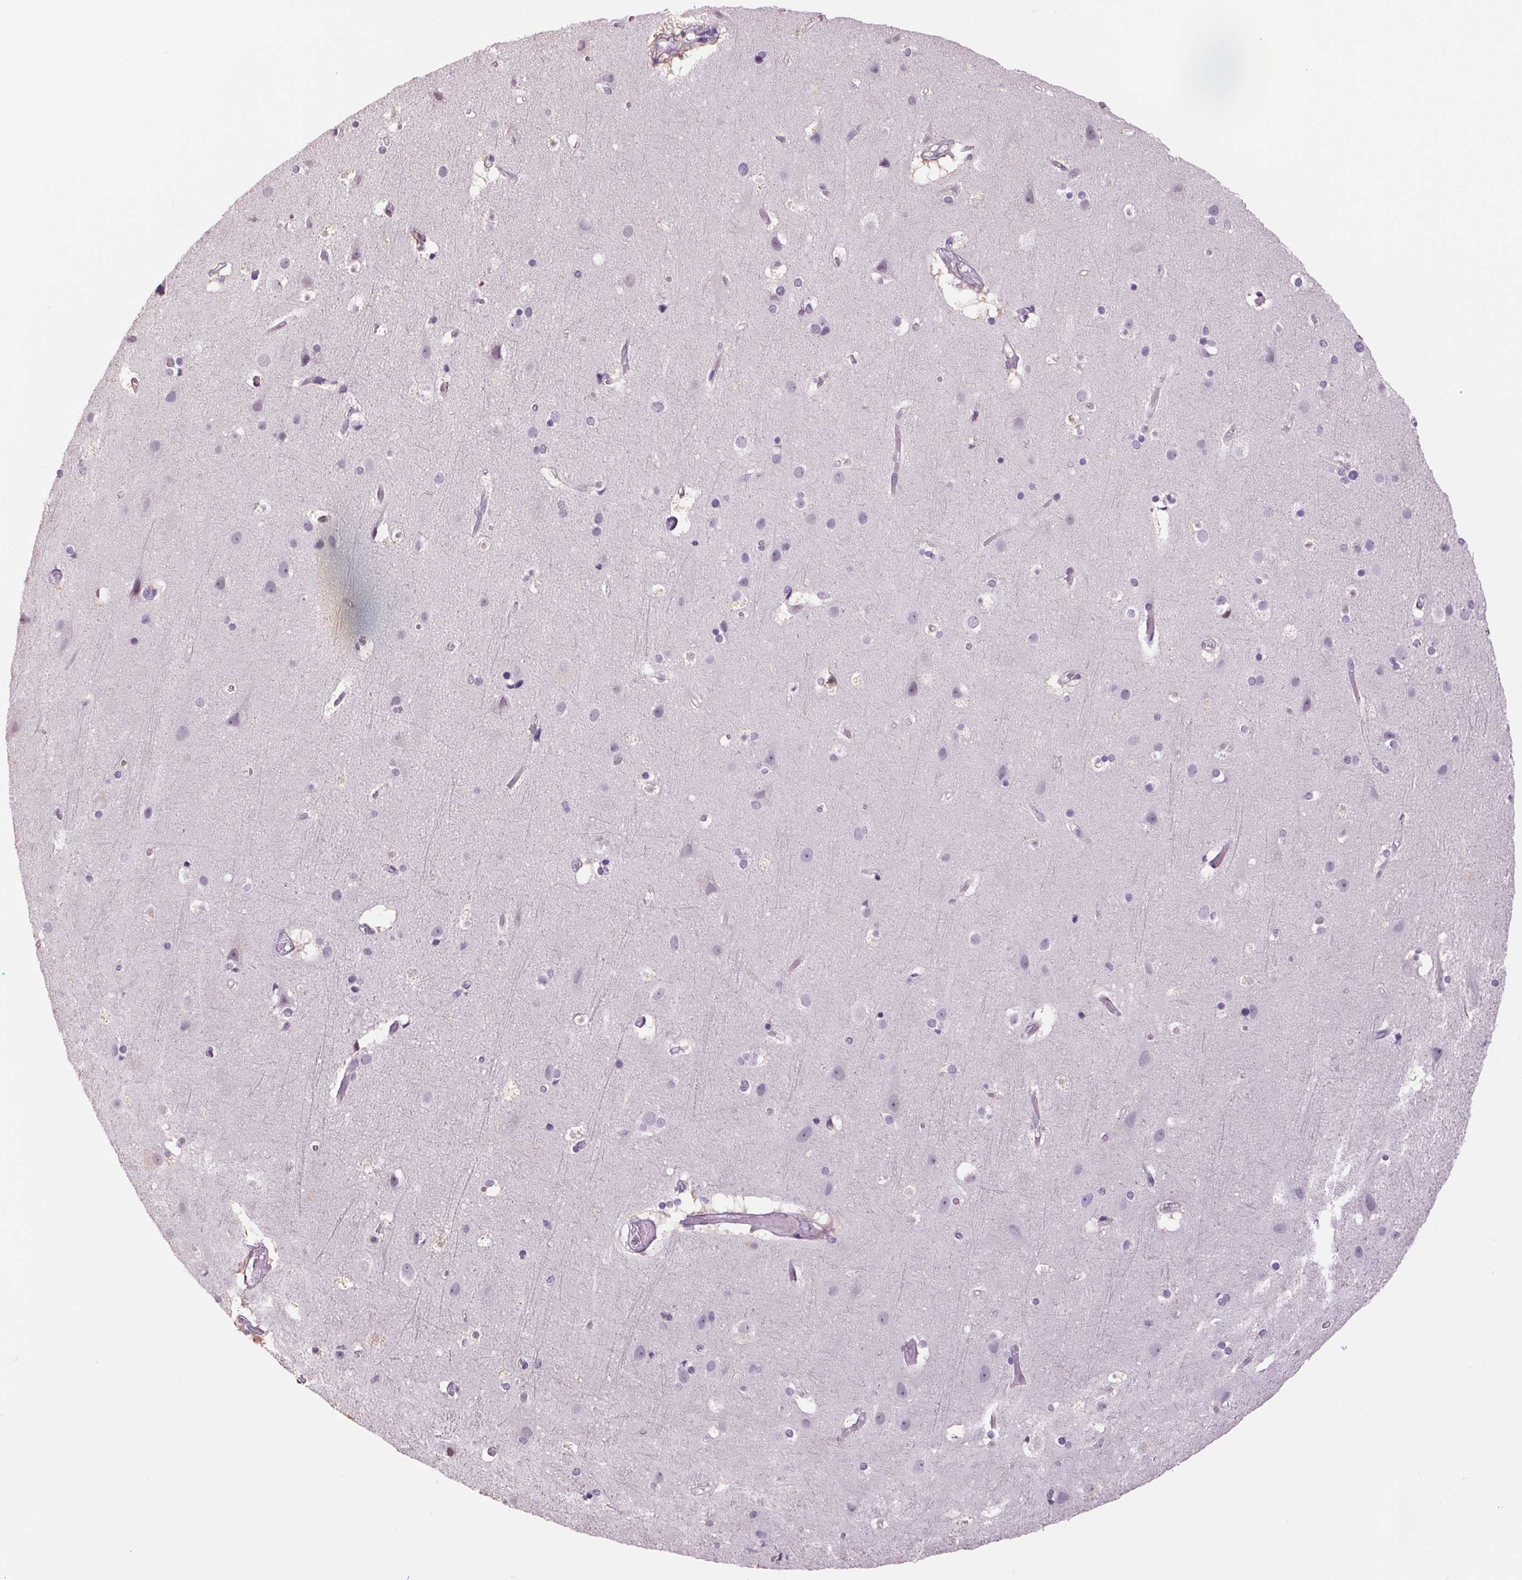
{"staining": {"intensity": "negative", "quantity": "none", "location": "none"}, "tissue": "cerebral cortex", "cell_type": "Endothelial cells", "image_type": "normal", "snomed": [{"axis": "morphology", "description": "Normal tissue, NOS"}, {"axis": "topography", "description": "Cerebral cortex"}], "caption": "DAB immunohistochemical staining of benign human cerebral cortex displays no significant positivity in endothelial cells. (DAB (3,3'-diaminobenzidine) immunohistochemistry (IHC) with hematoxylin counter stain).", "gene": "MPO", "patient": {"sex": "female", "age": 52}}